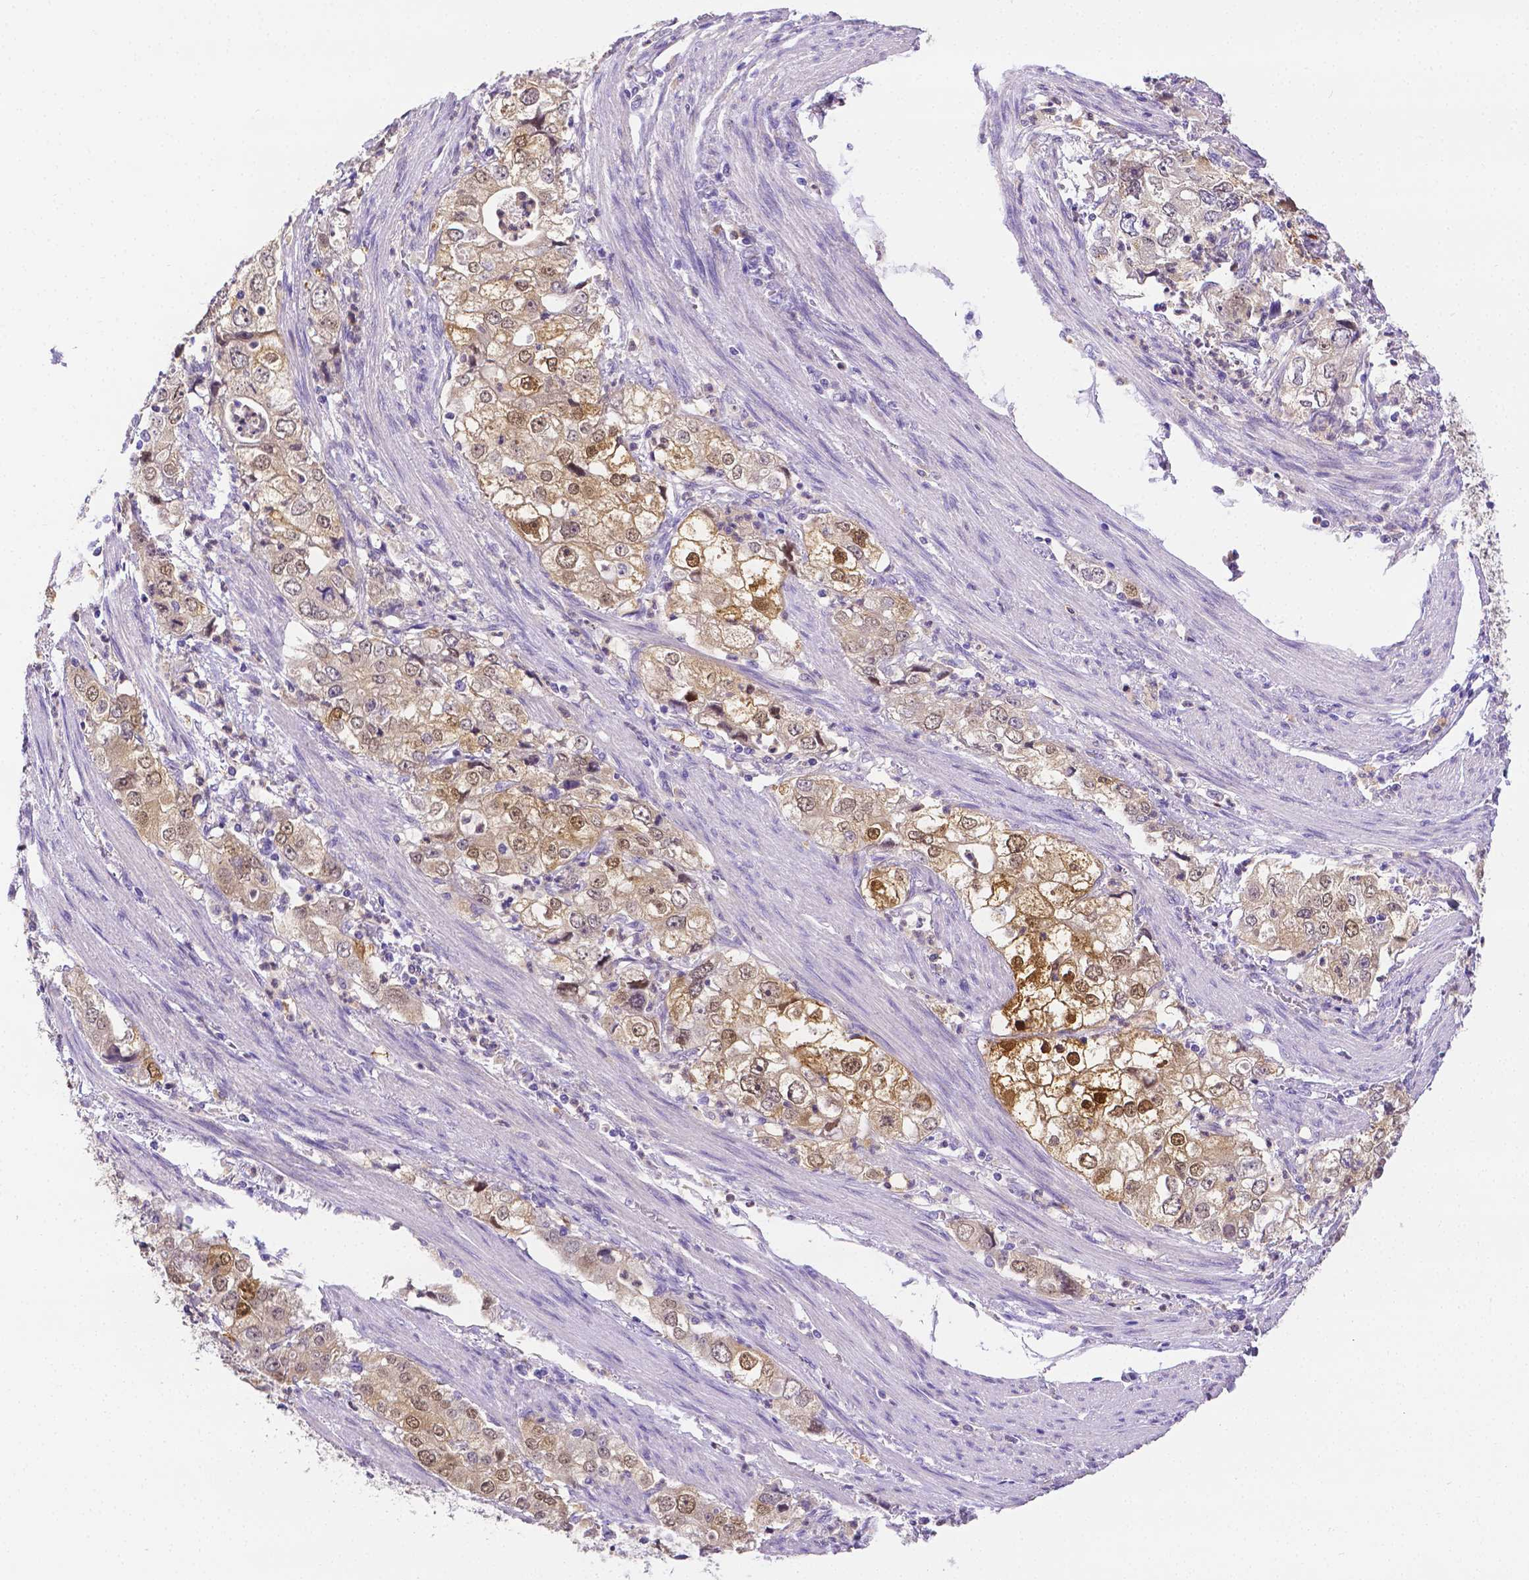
{"staining": {"intensity": "moderate", "quantity": "25%-75%", "location": "cytoplasmic/membranous,nuclear"}, "tissue": "stomach cancer", "cell_type": "Tumor cells", "image_type": "cancer", "snomed": [{"axis": "morphology", "description": "Adenocarcinoma, NOS"}, {"axis": "topography", "description": "Stomach, upper"}], "caption": "This image displays stomach cancer stained with immunohistochemistry (IHC) to label a protein in brown. The cytoplasmic/membranous and nuclear of tumor cells show moderate positivity for the protein. Nuclei are counter-stained blue.", "gene": "NXPH2", "patient": {"sex": "male", "age": 75}}